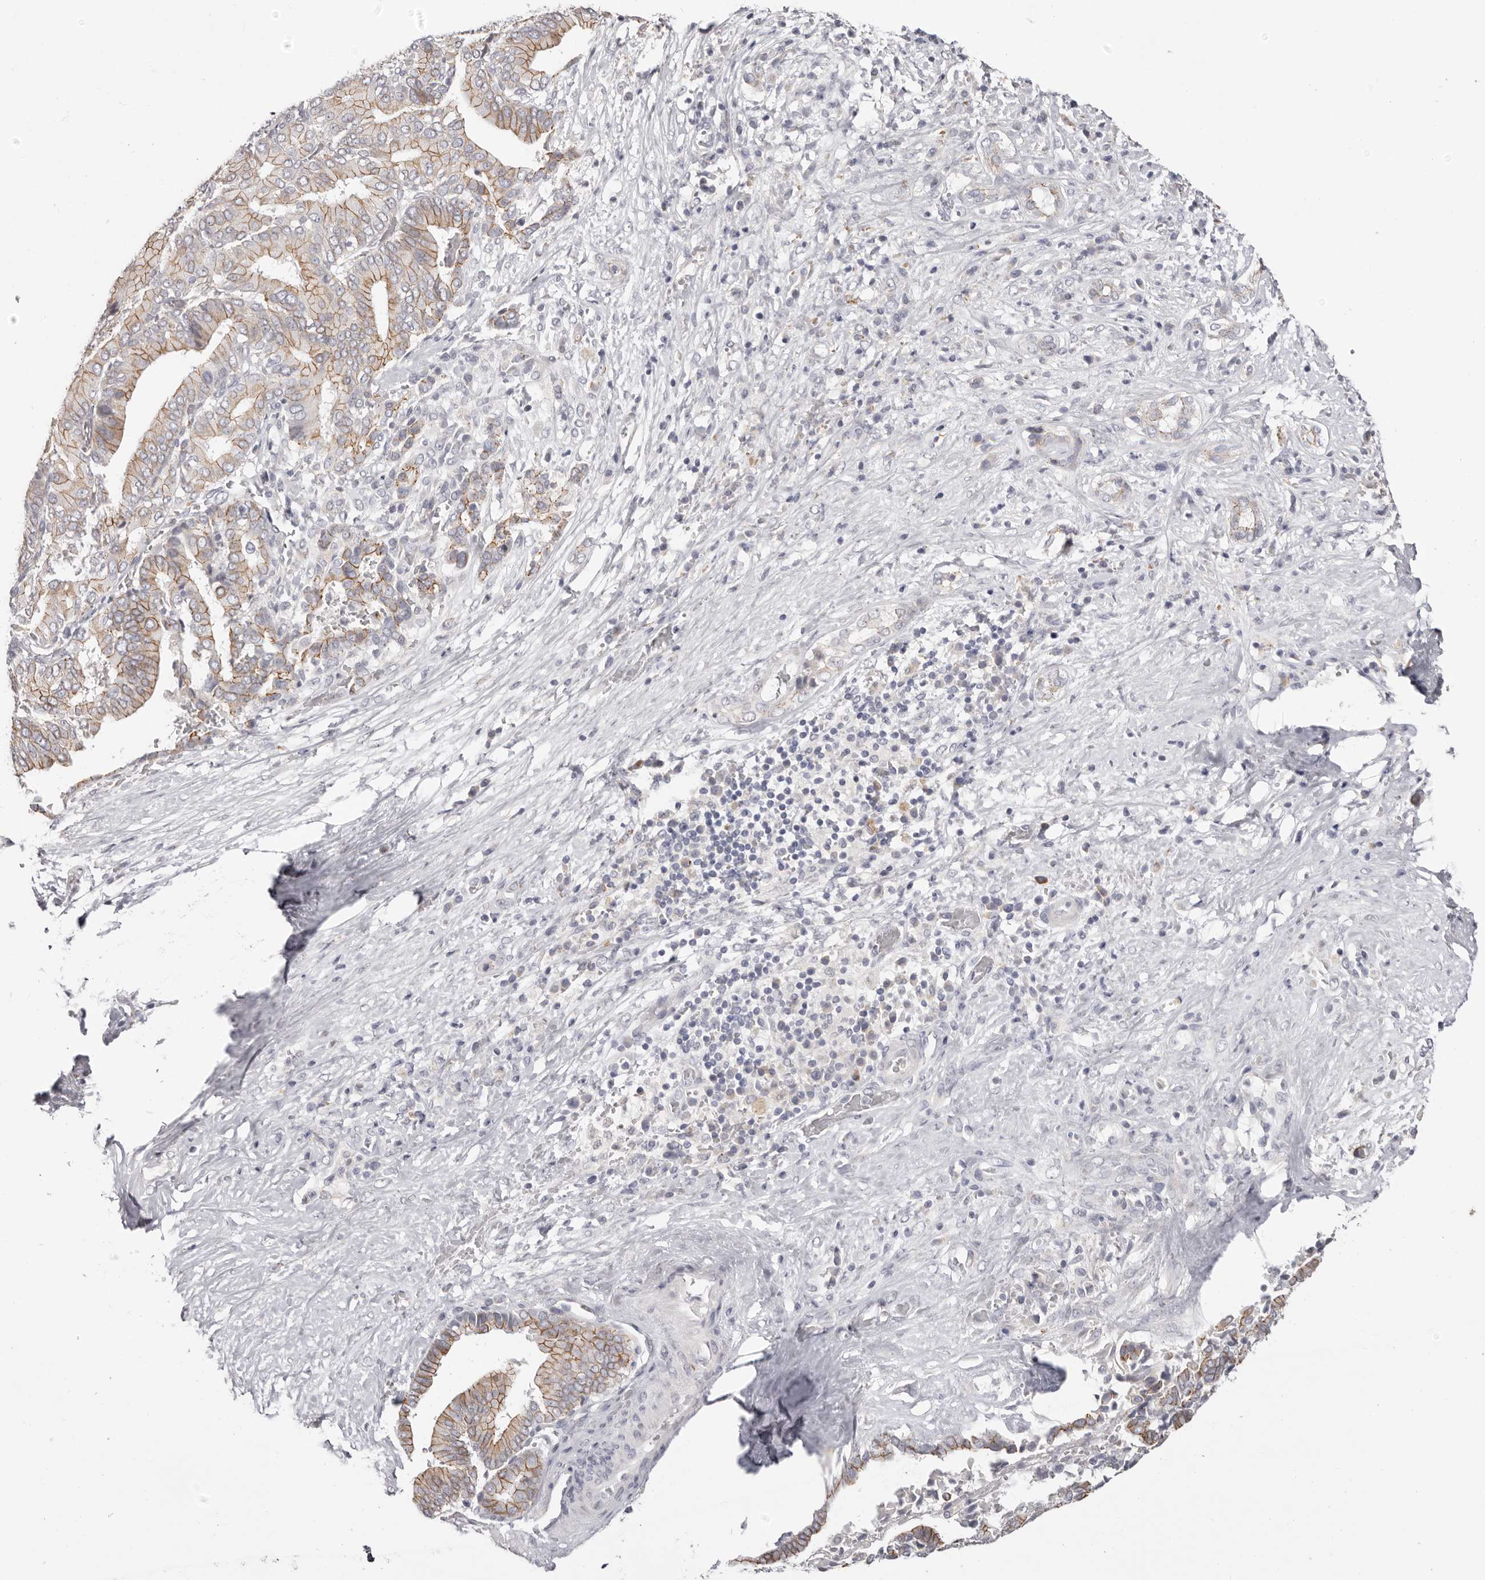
{"staining": {"intensity": "moderate", "quantity": ">75%", "location": "cytoplasmic/membranous"}, "tissue": "liver cancer", "cell_type": "Tumor cells", "image_type": "cancer", "snomed": [{"axis": "morphology", "description": "Cholangiocarcinoma"}, {"axis": "topography", "description": "Liver"}], "caption": "This is a micrograph of immunohistochemistry (IHC) staining of liver cholangiocarcinoma, which shows moderate staining in the cytoplasmic/membranous of tumor cells.", "gene": "PCDHB6", "patient": {"sex": "female", "age": 75}}